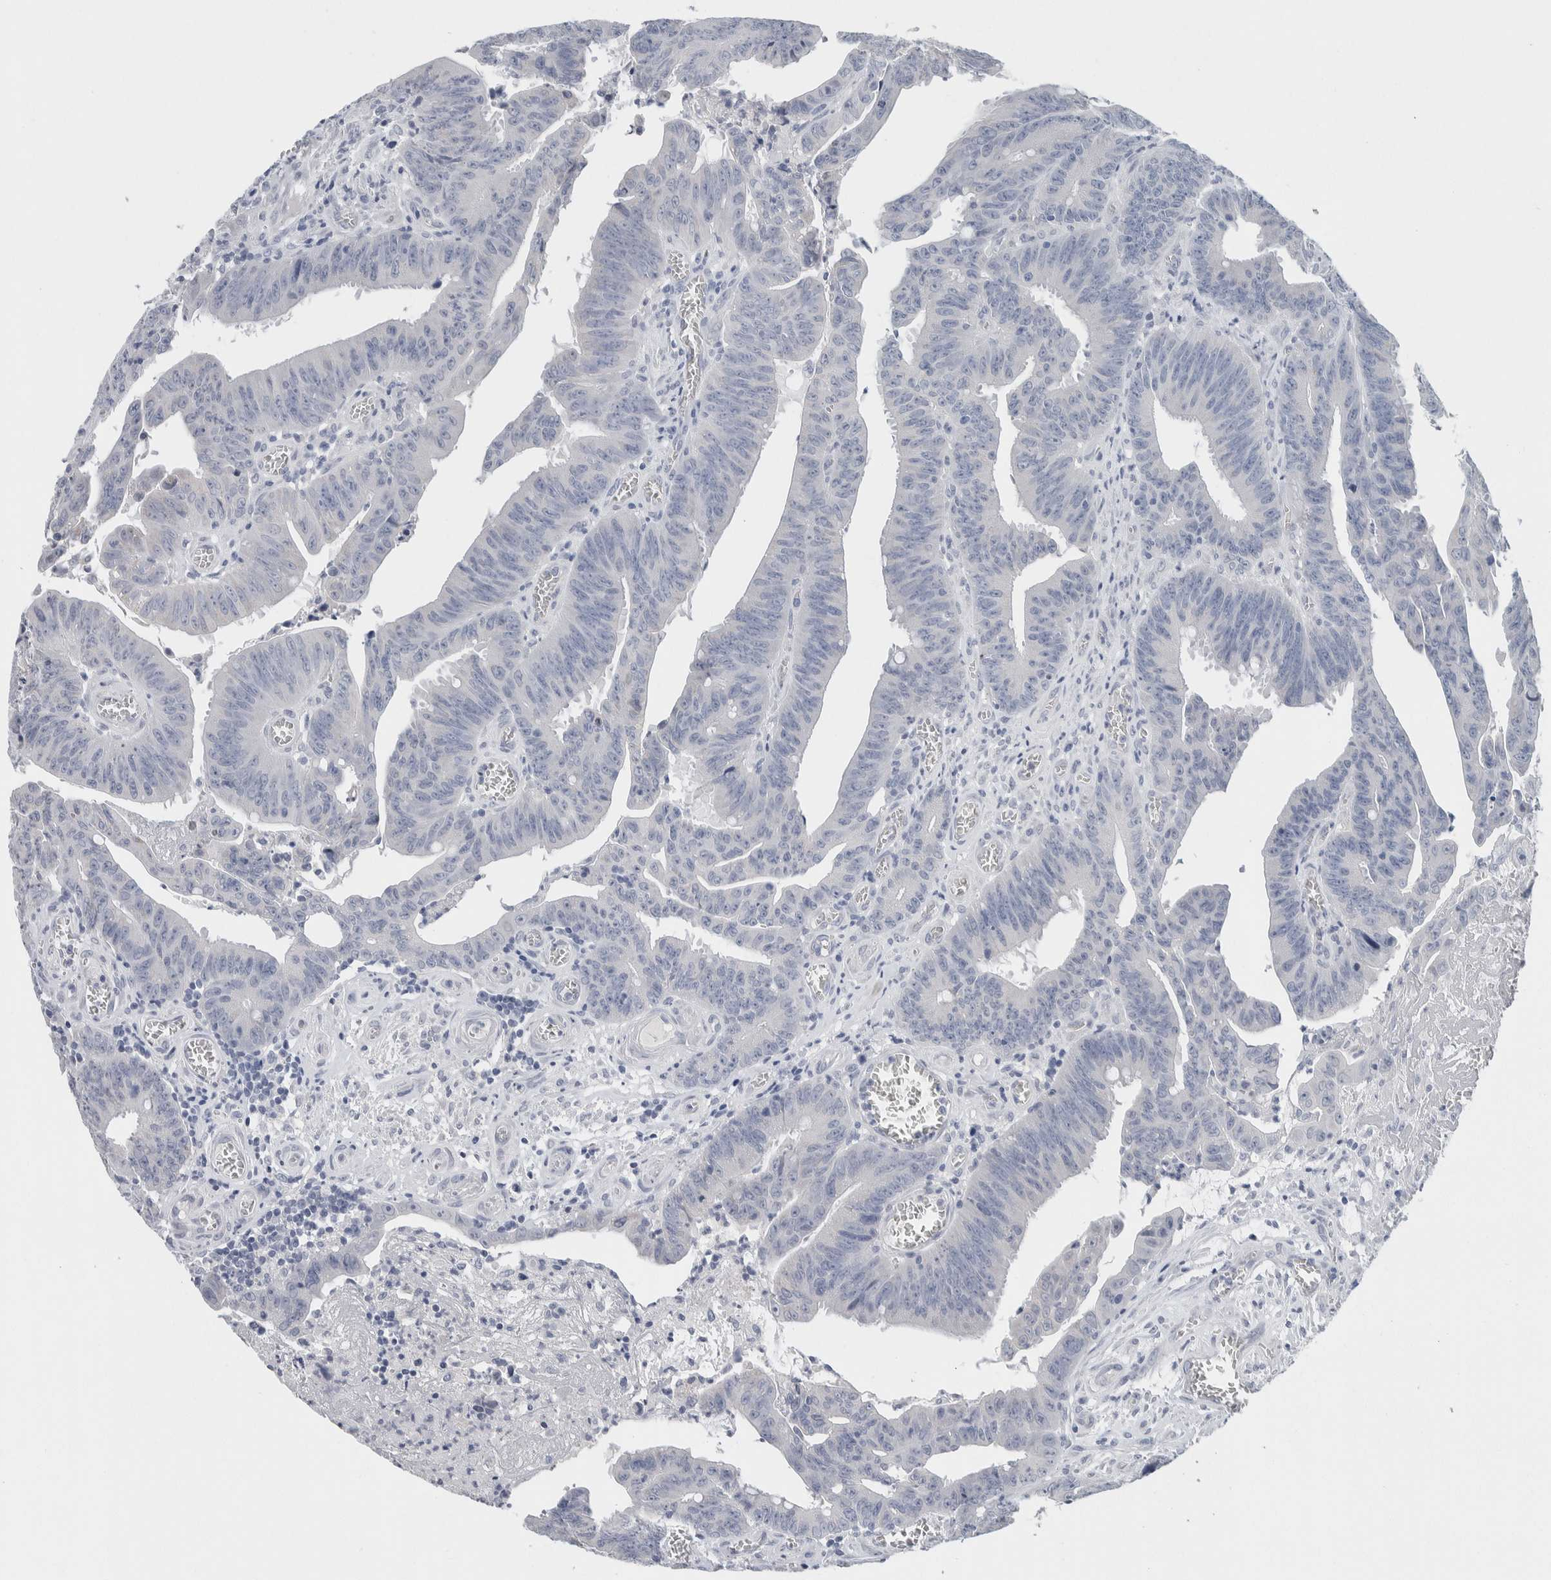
{"staining": {"intensity": "negative", "quantity": "none", "location": "none"}, "tissue": "colorectal cancer", "cell_type": "Tumor cells", "image_type": "cancer", "snomed": [{"axis": "morphology", "description": "Adenocarcinoma, NOS"}, {"axis": "topography", "description": "Colon"}], "caption": "DAB (3,3'-diaminobenzidine) immunohistochemical staining of human adenocarcinoma (colorectal) exhibits no significant staining in tumor cells.", "gene": "SCN2A", "patient": {"sex": "male", "age": 45}}